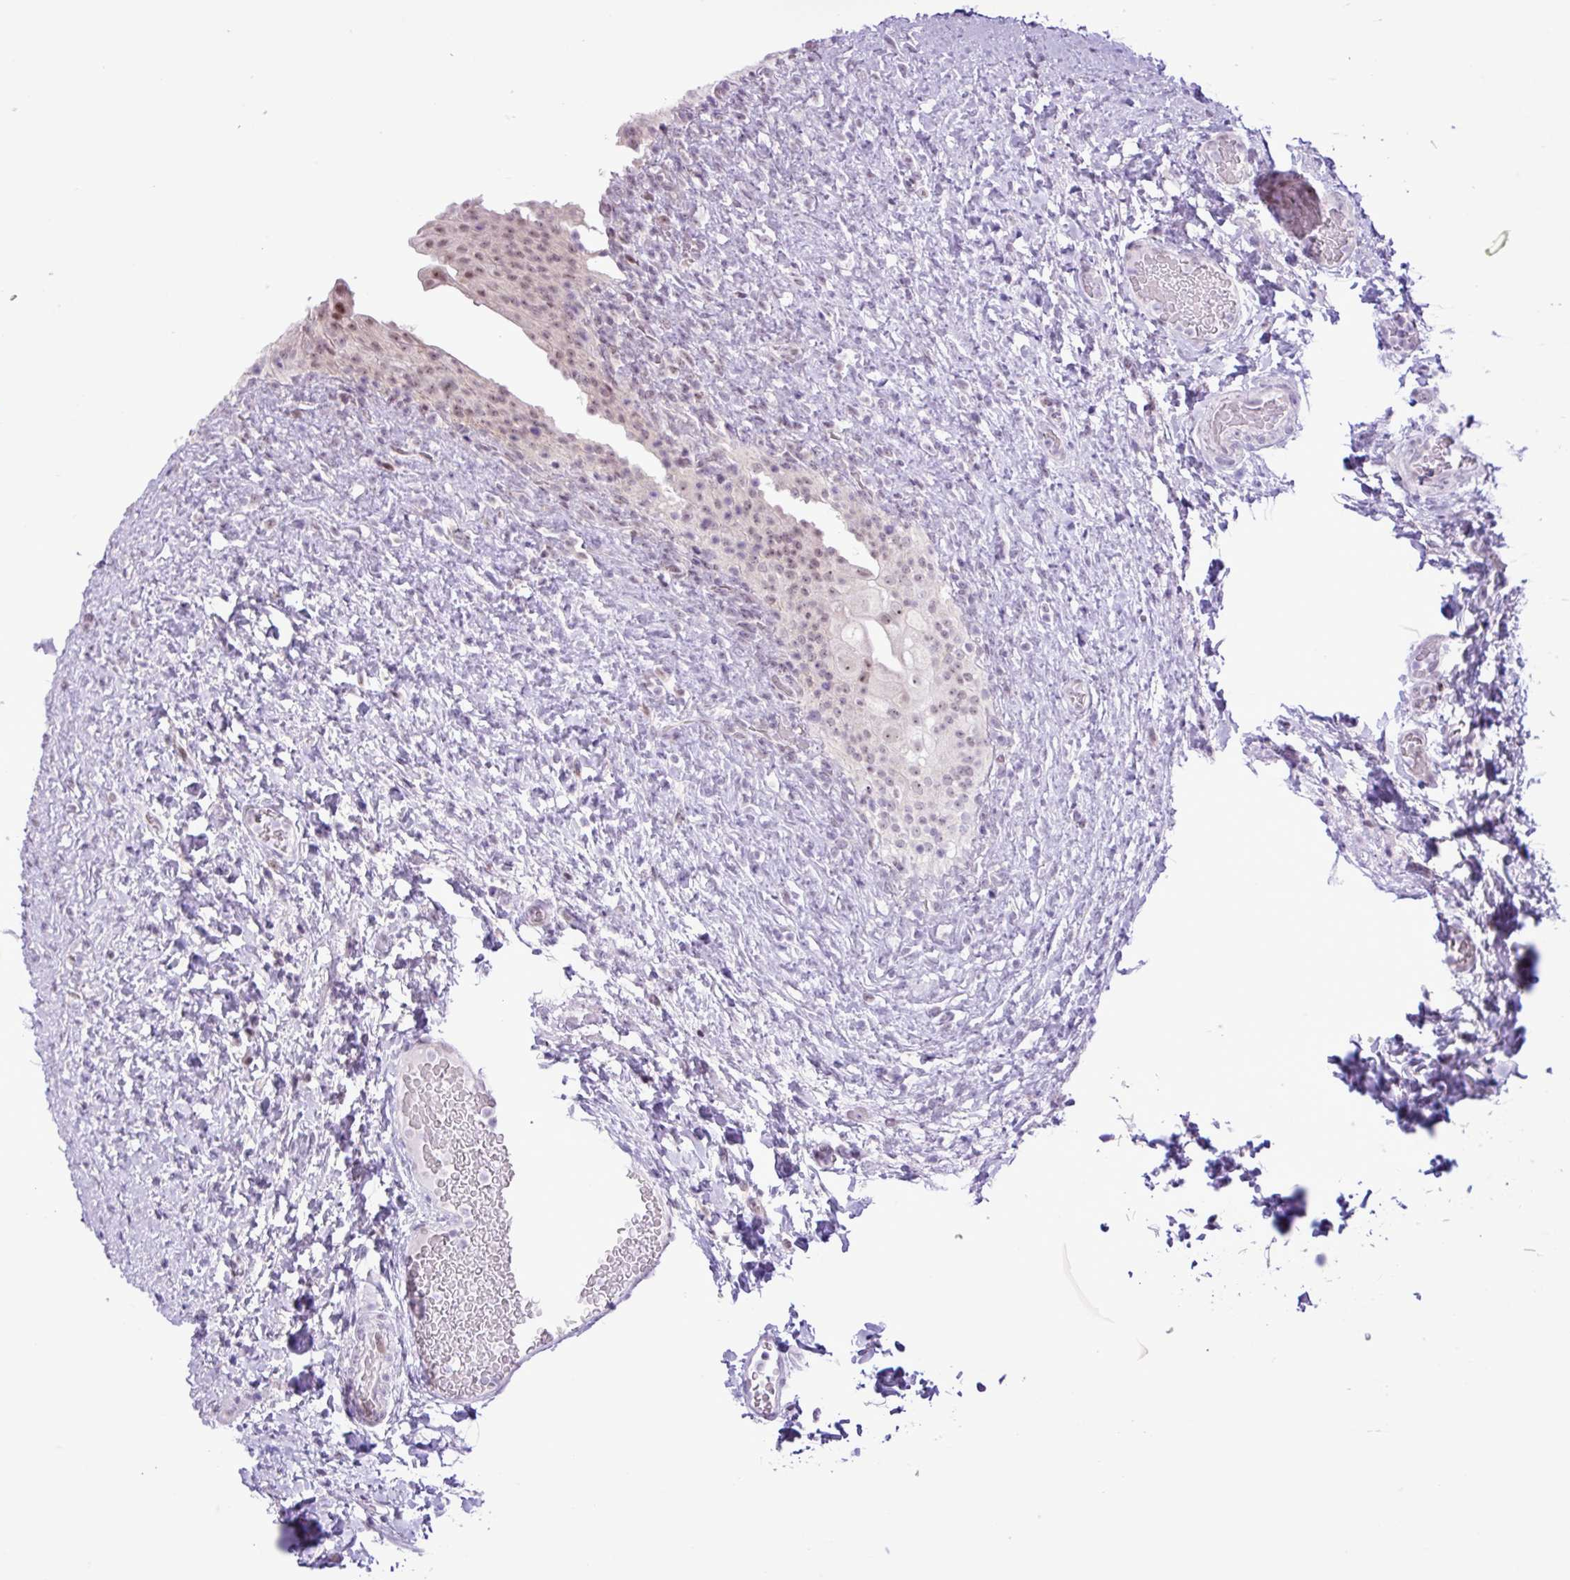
{"staining": {"intensity": "moderate", "quantity": "25%-75%", "location": "nuclear"}, "tissue": "urinary bladder", "cell_type": "Urothelial cells", "image_type": "normal", "snomed": [{"axis": "morphology", "description": "Normal tissue, NOS"}, {"axis": "topography", "description": "Urinary bladder"}], "caption": "Urinary bladder stained with a brown dye demonstrates moderate nuclear positive expression in about 25%-75% of urothelial cells.", "gene": "ELOA2", "patient": {"sex": "female", "age": 27}}